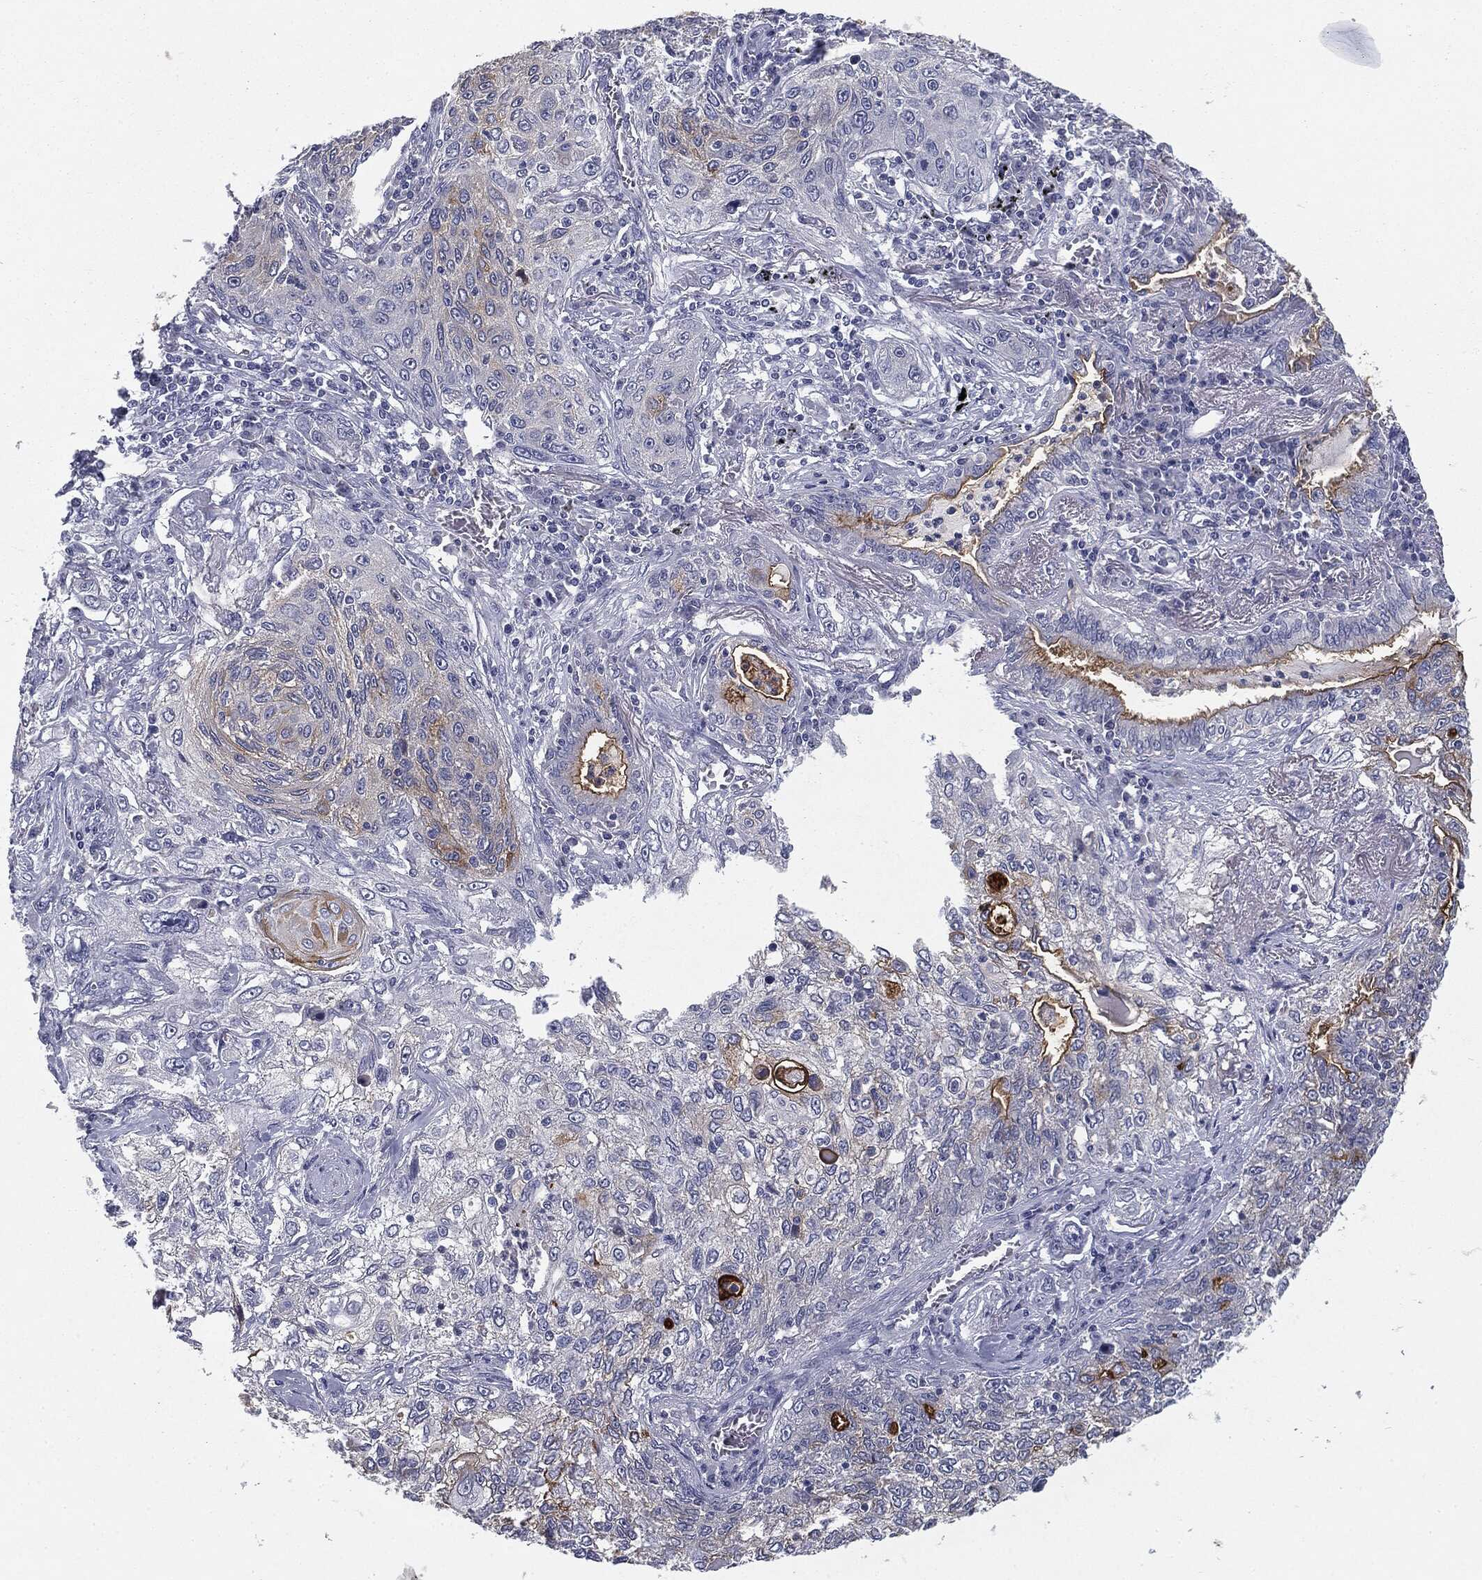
{"staining": {"intensity": "weak", "quantity": "<25%", "location": "cytoplasmic/membranous"}, "tissue": "lung cancer", "cell_type": "Tumor cells", "image_type": "cancer", "snomed": [{"axis": "morphology", "description": "Squamous cell carcinoma, NOS"}, {"axis": "topography", "description": "Lung"}], "caption": "Lung cancer was stained to show a protein in brown. There is no significant staining in tumor cells.", "gene": "MUC1", "patient": {"sex": "female", "age": 69}}